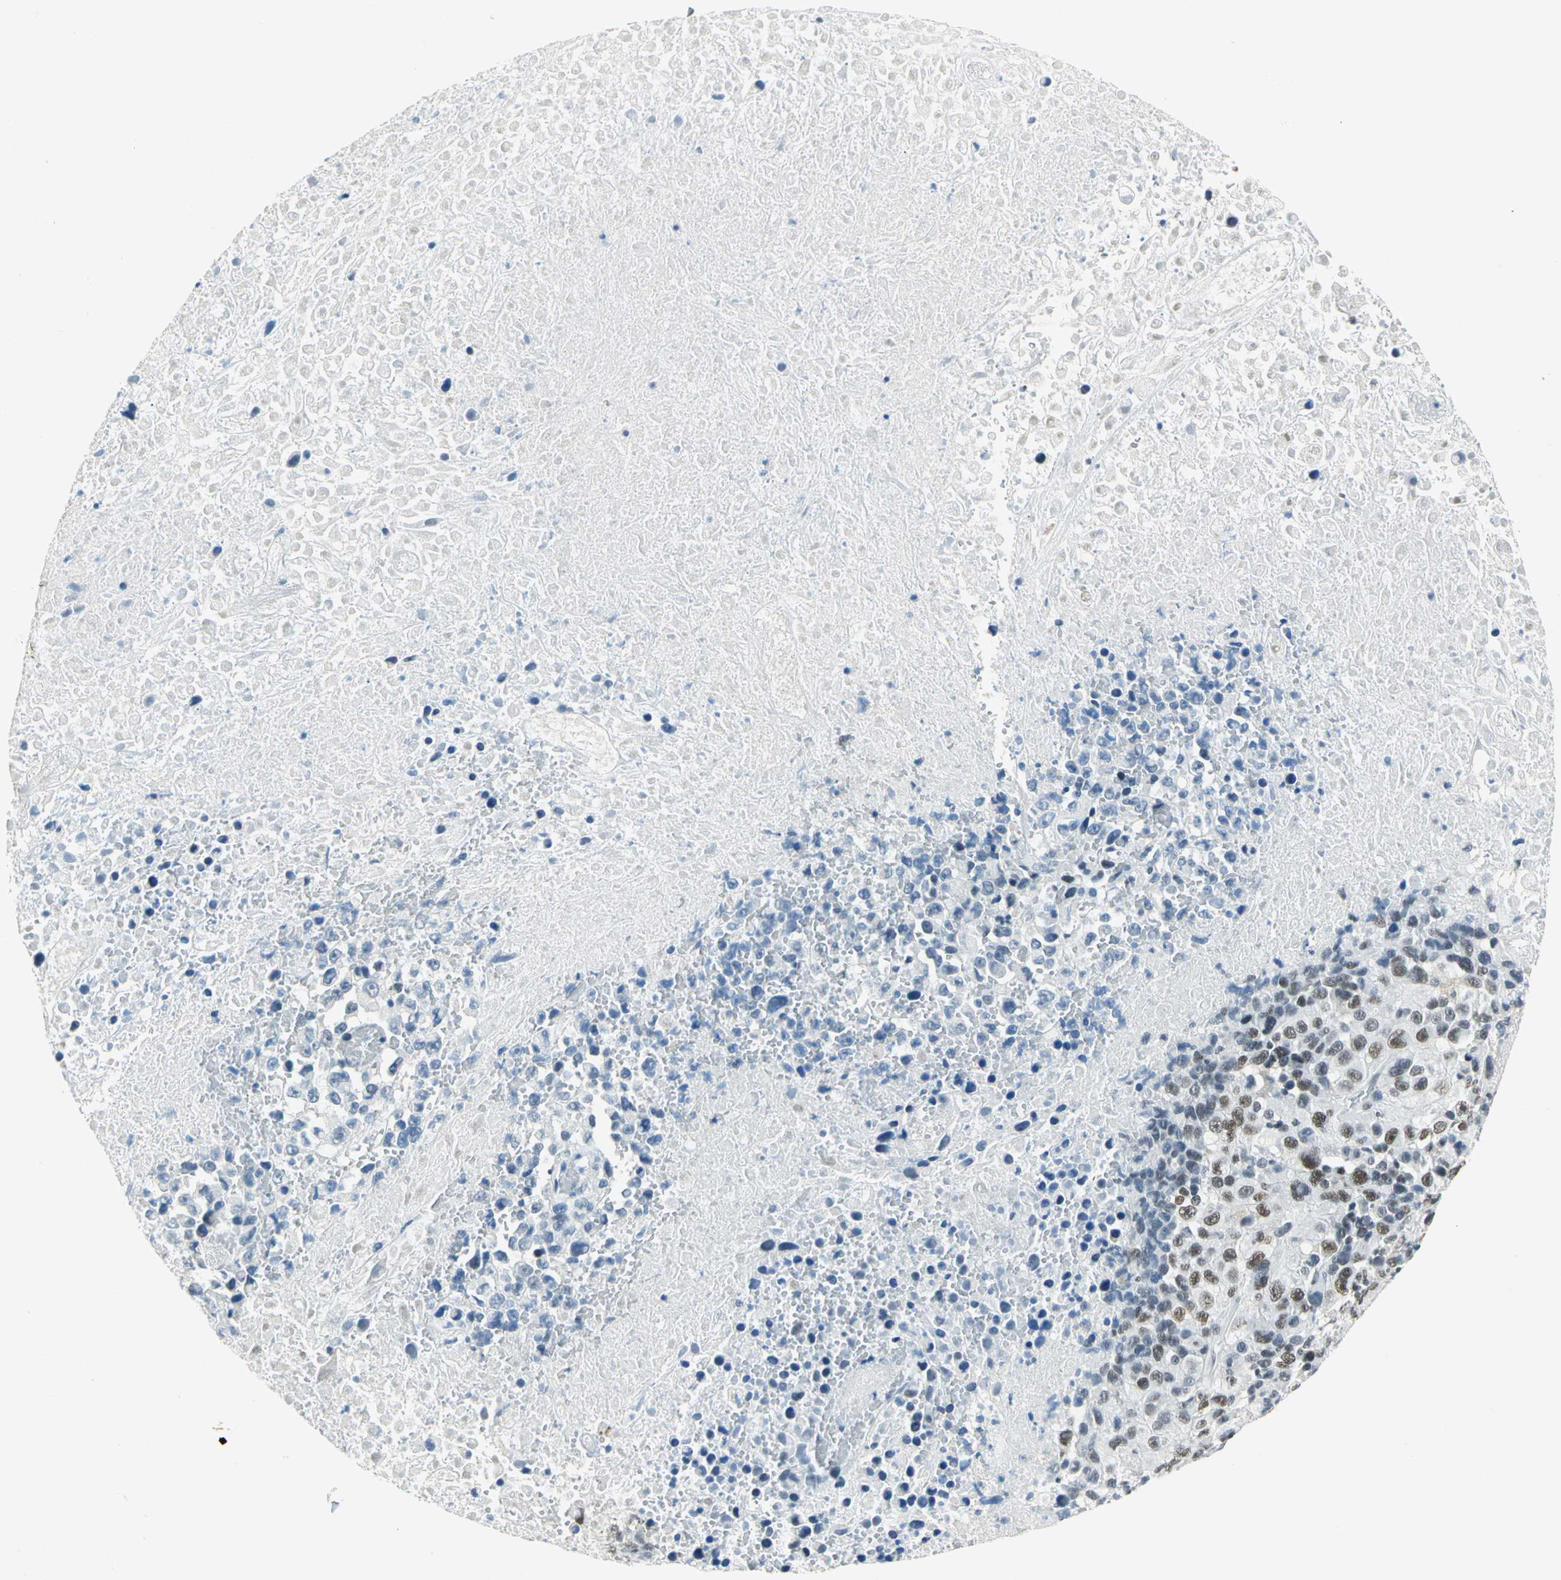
{"staining": {"intensity": "moderate", "quantity": "25%-75%", "location": "nuclear"}, "tissue": "melanoma", "cell_type": "Tumor cells", "image_type": "cancer", "snomed": [{"axis": "morphology", "description": "Malignant melanoma, Metastatic site"}, {"axis": "topography", "description": "Cerebral cortex"}], "caption": "IHC of malignant melanoma (metastatic site) displays medium levels of moderate nuclear expression in about 25%-75% of tumor cells.", "gene": "RAD17", "patient": {"sex": "female", "age": 52}}